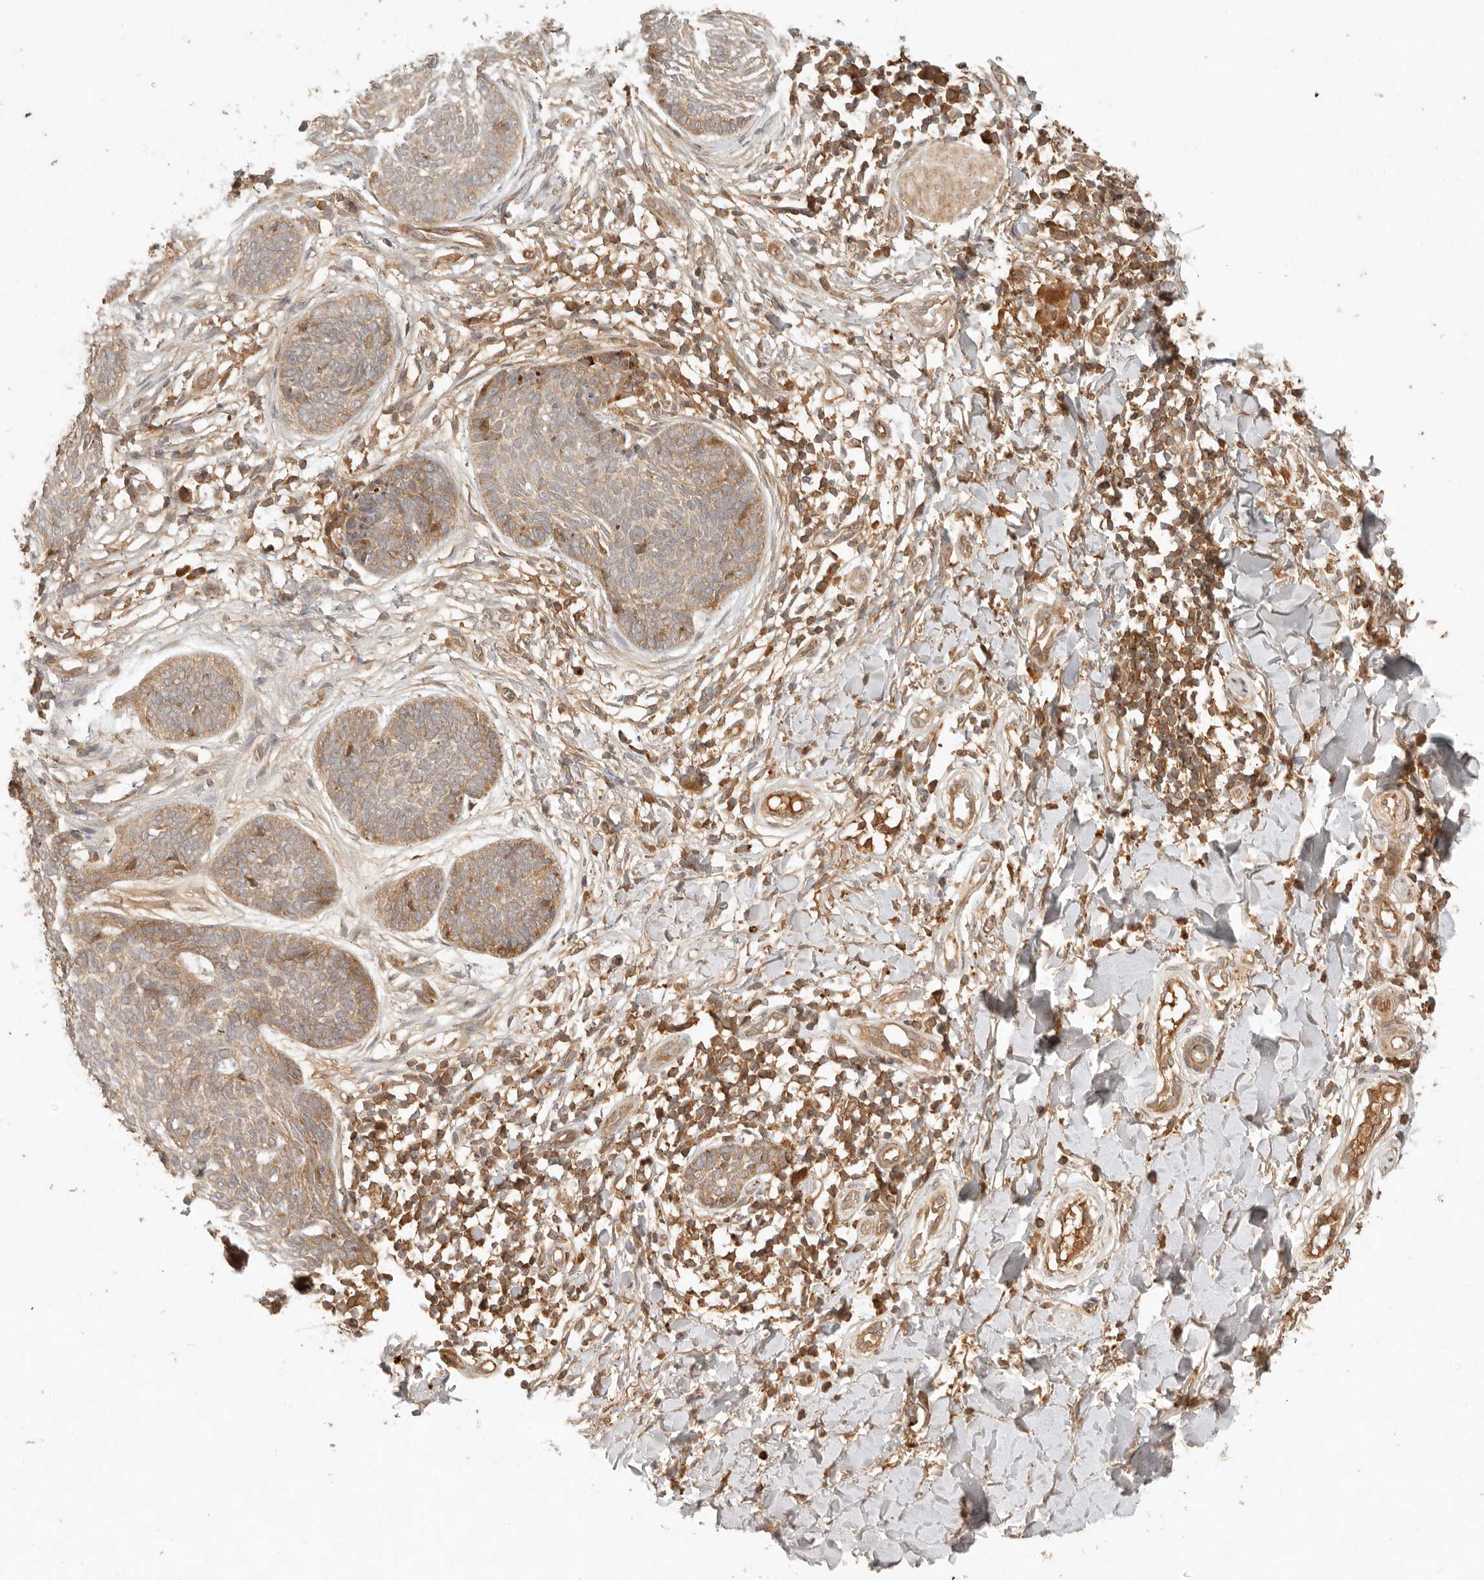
{"staining": {"intensity": "weak", "quantity": ">75%", "location": "cytoplasmic/membranous"}, "tissue": "skin cancer", "cell_type": "Tumor cells", "image_type": "cancer", "snomed": [{"axis": "morphology", "description": "Basal cell carcinoma"}, {"axis": "topography", "description": "Skin"}], "caption": "This photomicrograph shows immunohistochemistry (IHC) staining of human skin cancer, with low weak cytoplasmic/membranous expression in about >75% of tumor cells.", "gene": "ANKRD61", "patient": {"sex": "female", "age": 64}}